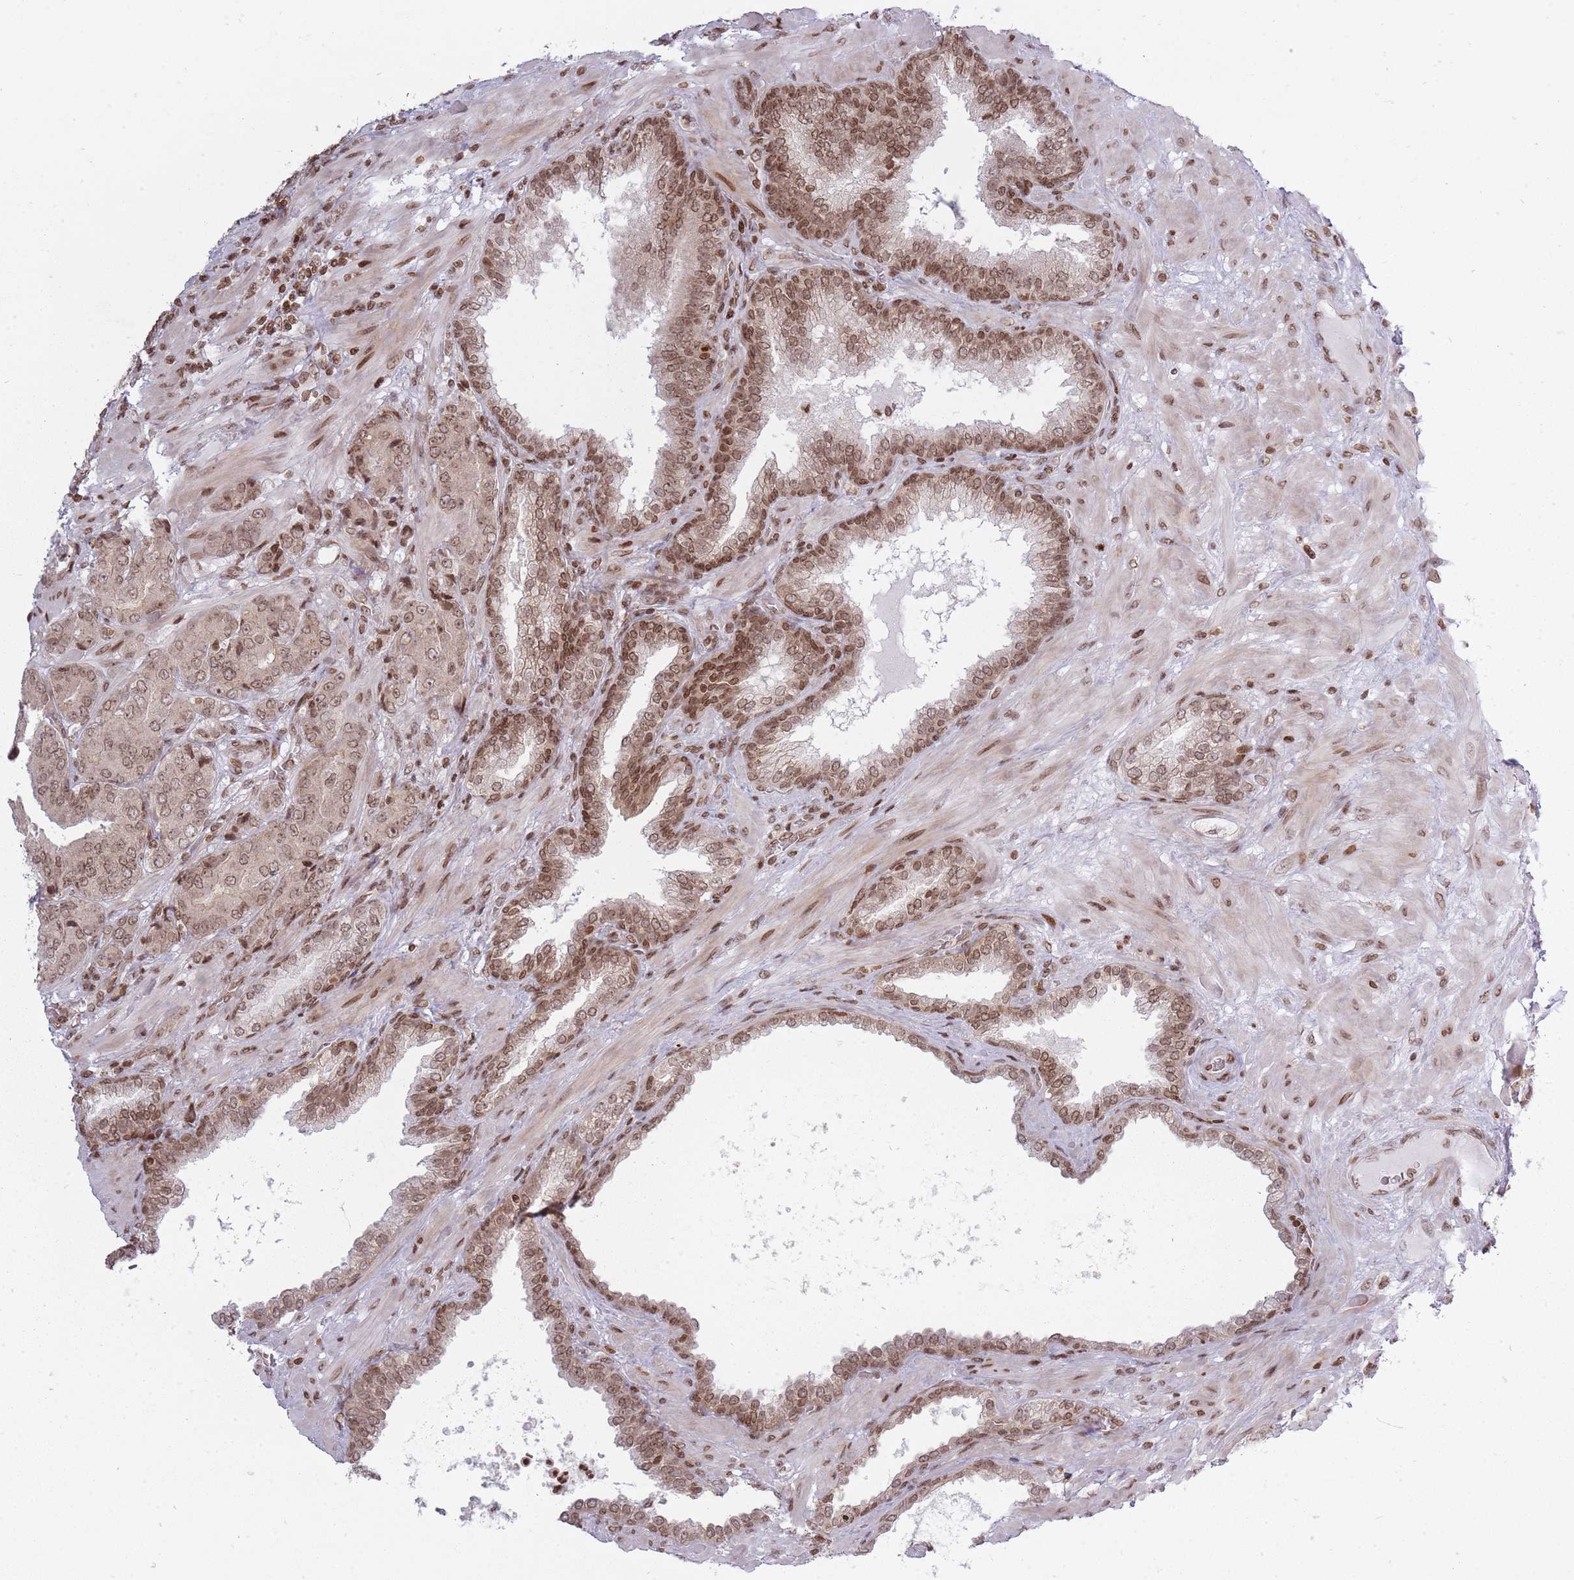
{"staining": {"intensity": "moderate", "quantity": ">75%", "location": "nuclear"}, "tissue": "prostate cancer", "cell_type": "Tumor cells", "image_type": "cancer", "snomed": [{"axis": "morphology", "description": "Adenocarcinoma, High grade"}, {"axis": "topography", "description": "Prostate"}], "caption": "A high-resolution micrograph shows immunohistochemistry staining of prostate cancer, which displays moderate nuclear expression in about >75% of tumor cells.", "gene": "TMC6", "patient": {"sex": "male", "age": 63}}